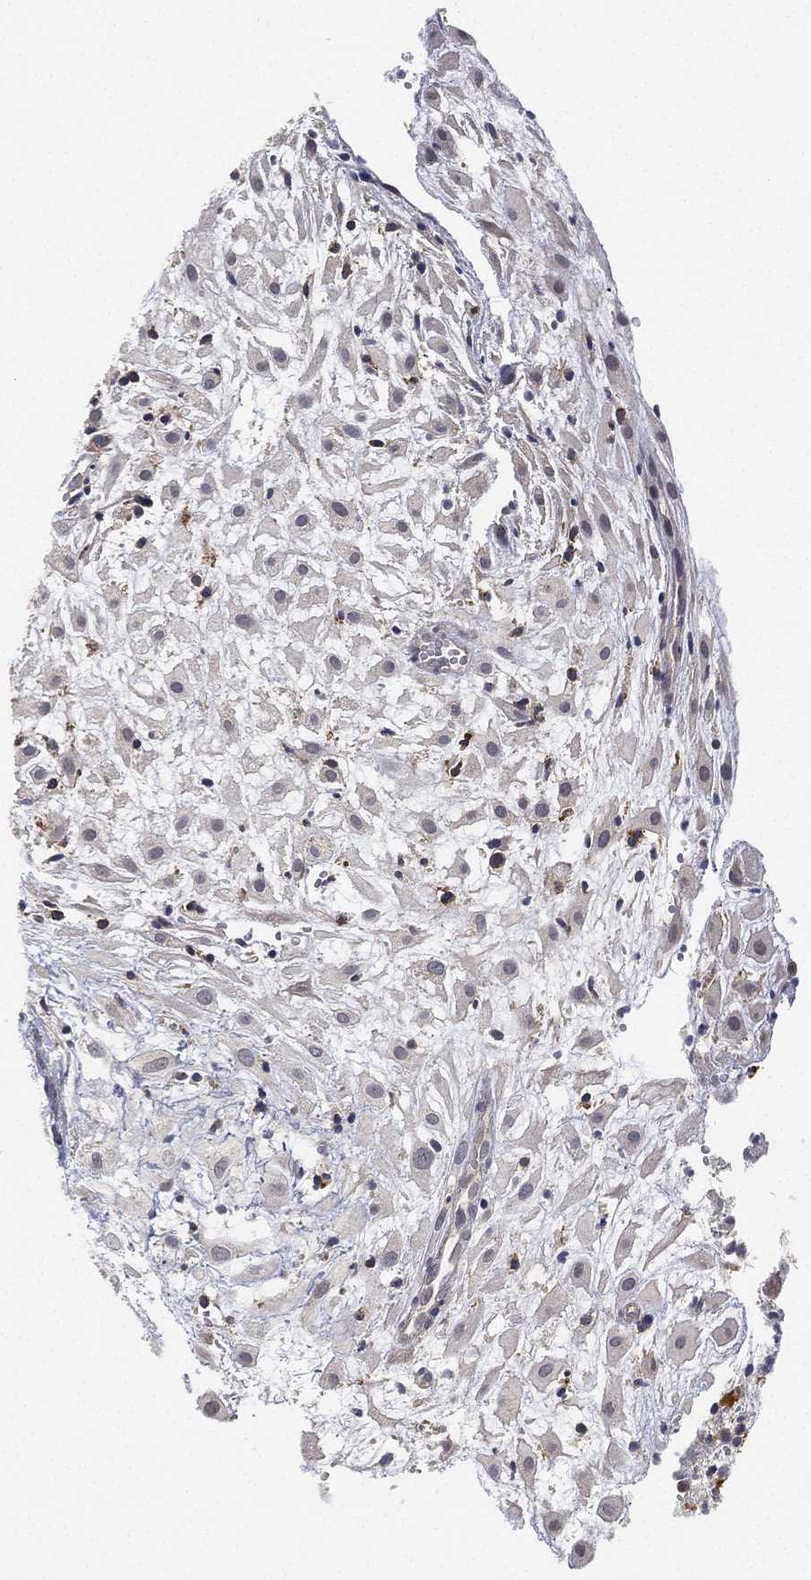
{"staining": {"intensity": "negative", "quantity": "none", "location": "none"}, "tissue": "placenta", "cell_type": "Decidual cells", "image_type": "normal", "snomed": [{"axis": "morphology", "description": "Normal tissue, NOS"}, {"axis": "topography", "description": "Placenta"}], "caption": "Placenta stained for a protein using immunohistochemistry displays no expression decidual cells.", "gene": "CFAP251", "patient": {"sex": "female", "age": 24}}